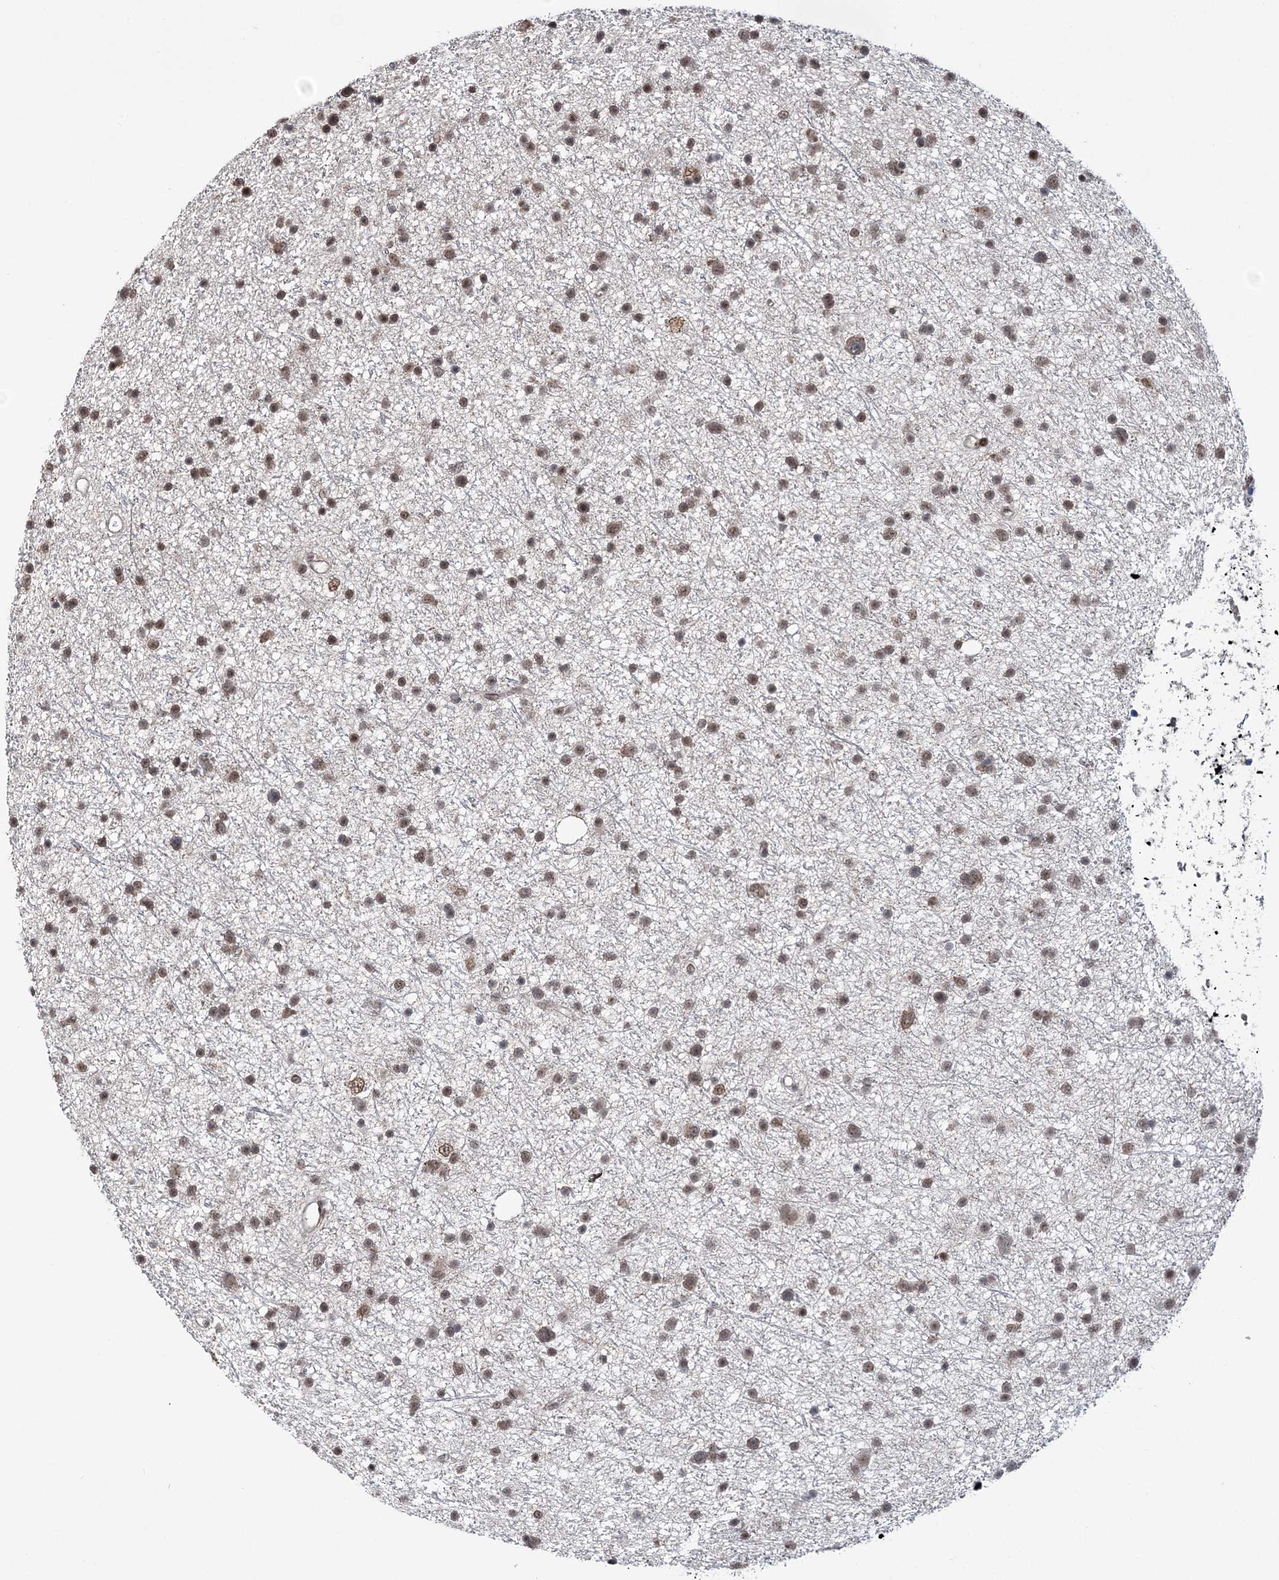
{"staining": {"intensity": "moderate", "quantity": "25%-75%", "location": "nuclear"}, "tissue": "glioma", "cell_type": "Tumor cells", "image_type": "cancer", "snomed": [{"axis": "morphology", "description": "Glioma, malignant, Low grade"}, {"axis": "topography", "description": "Cerebral cortex"}], "caption": "A histopathology image of glioma stained for a protein reveals moderate nuclear brown staining in tumor cells.", "gene": "TATDN2", "patient": {"sex": "female", "age": 39}}